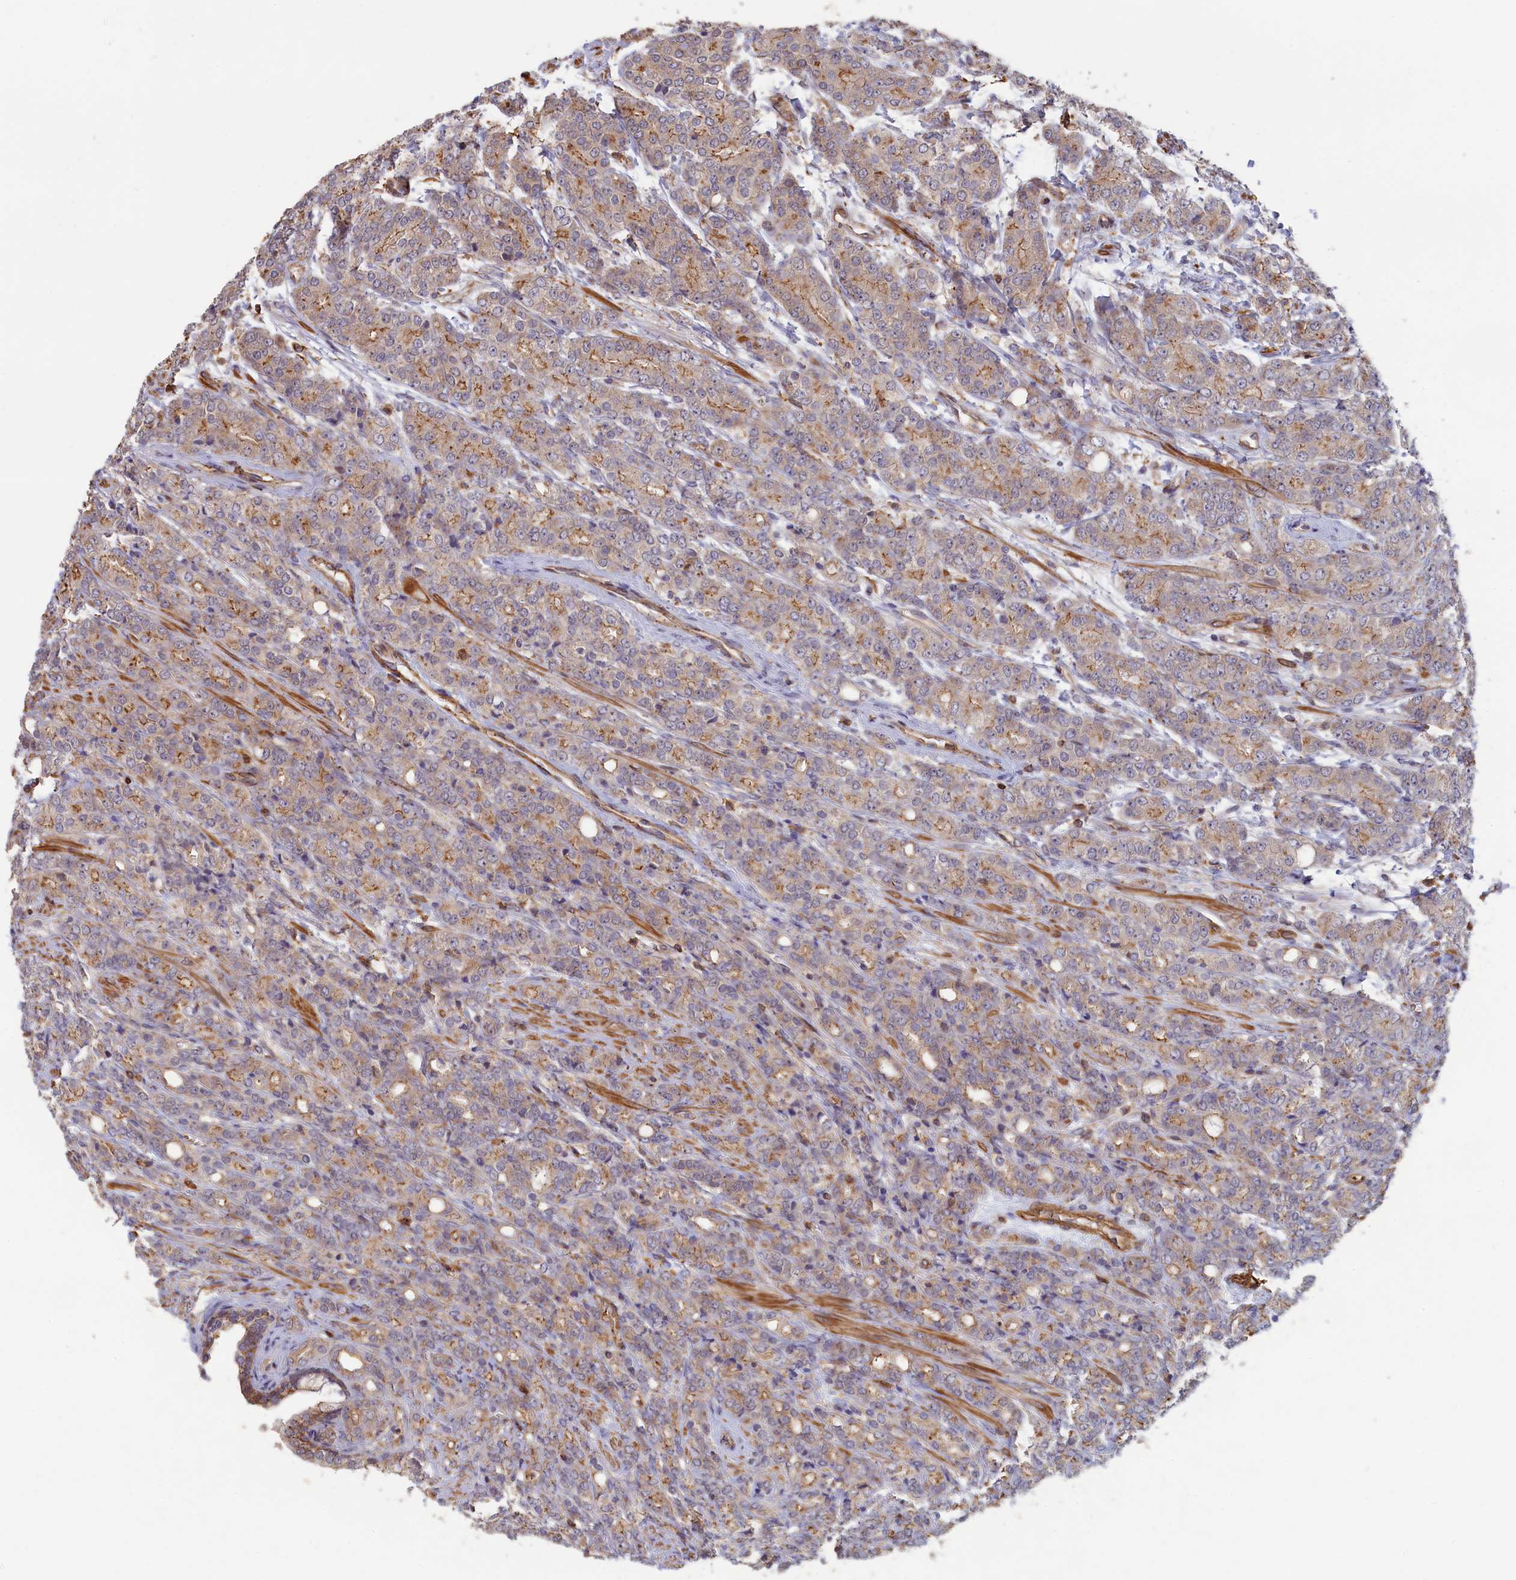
{"staining": {"intensity": "moderate", "quantity": "<25%", "location": "cytoplasmic/membranous"}, "tissue": "prostate cancer", "cell_type": "Tumor cells", "image_type": "cancer", "snomed": [{"axis": "morphology", "description": "Adenocarcinoma, High grade"}, {"axis": "topography", "description": "Prostate"}], "caption": "Prostate cancer tissue displays moderate cytoplasmic/membranous positivity in approximately <25% of tumor cells Ihc stains the protein in brown and the nuclei are stained blue.", "gene": "ANKRD27", "patient": {"sex": "male", "age": 62}}